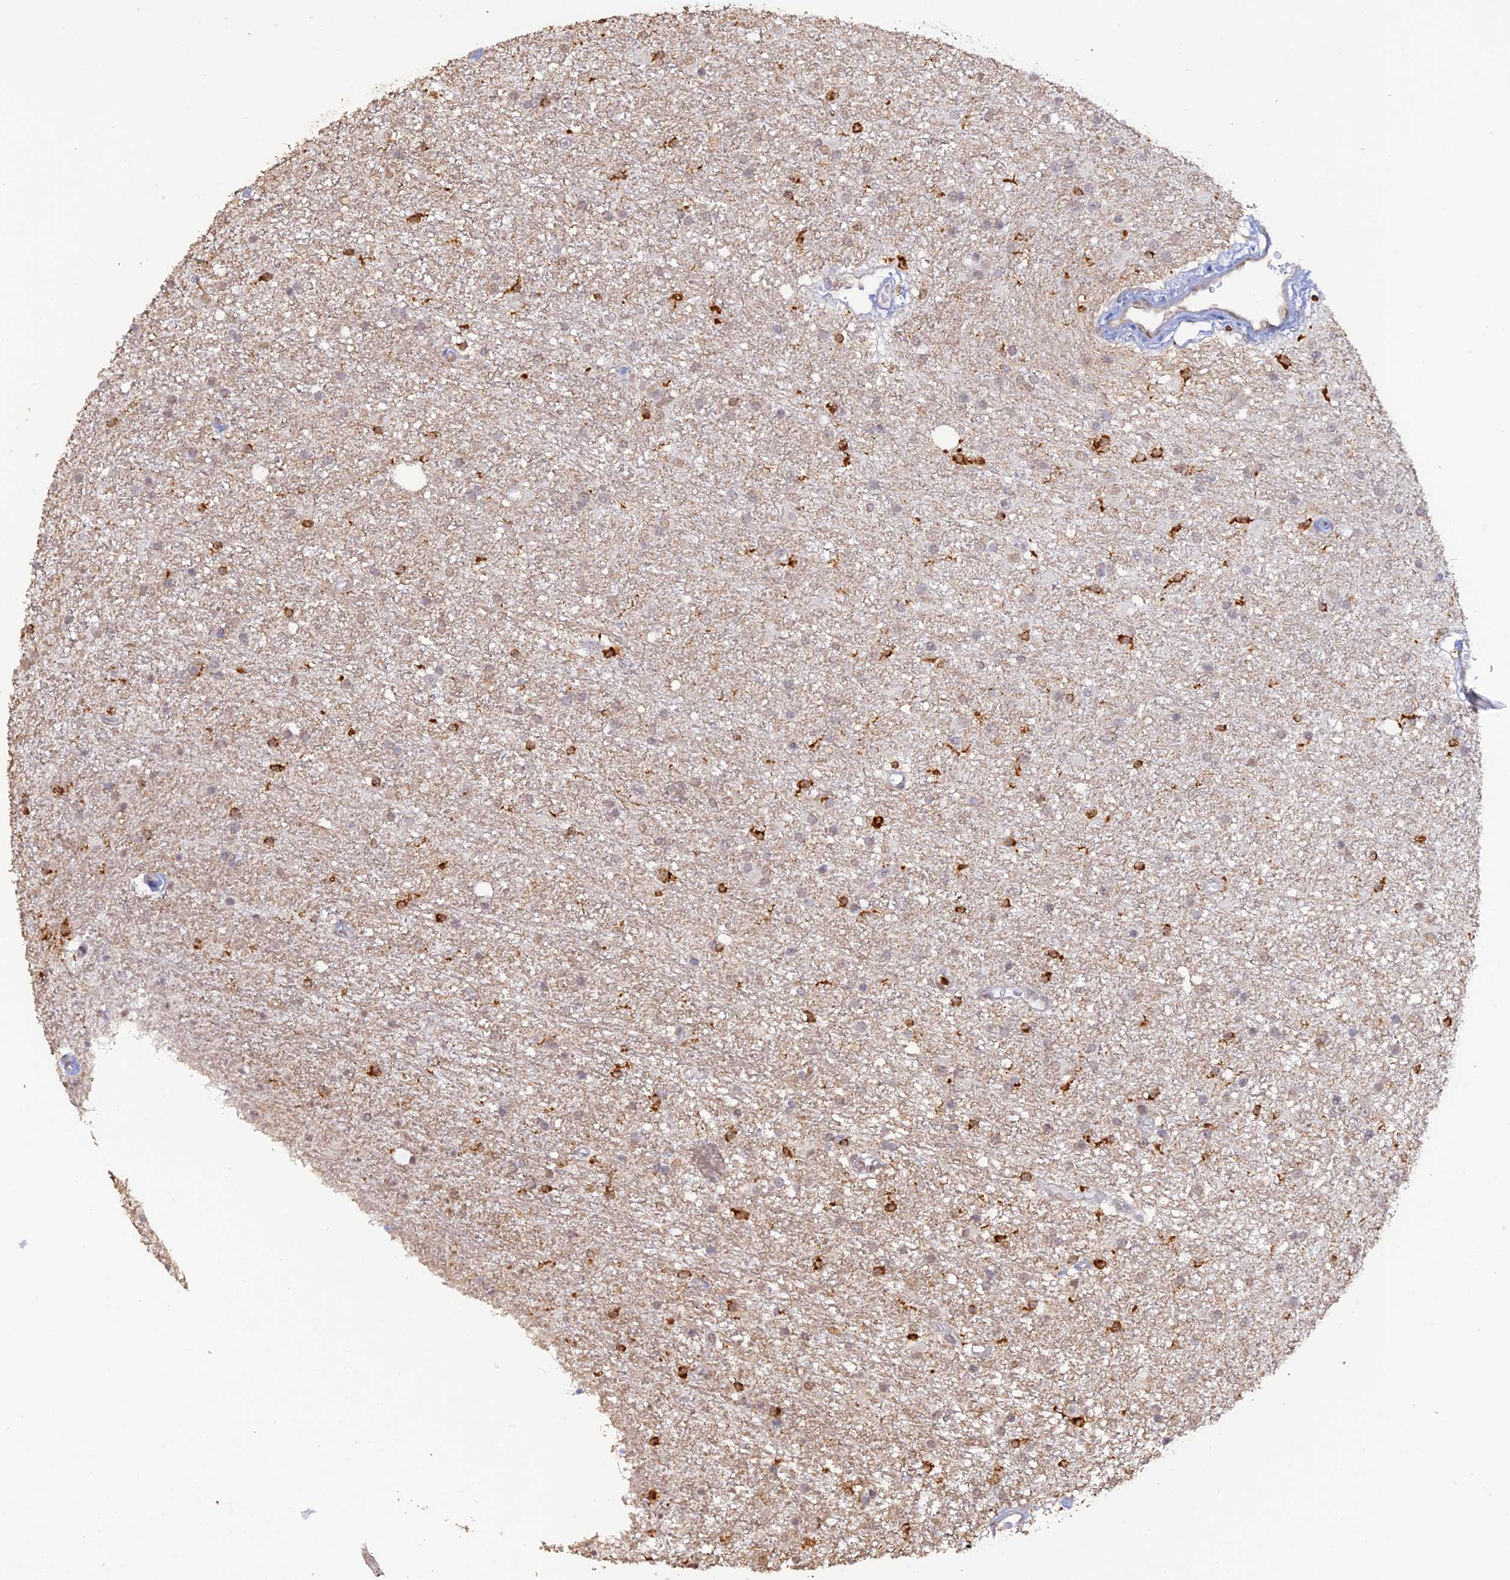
{"staining": {"intensity": "negative", "quantity": "none", "location": "none"}, "tissue": "glioma", "cell_type": "Tumor cells", "image_type": "cancer", "snomed": [{"axis": "morphology", "description": "Glioma, malignant, High grade"}, {"axis": "topography", "description": "Brain"}], "caption": "This is a image of immunohistochemistry (IHC) staining of high-grade glioma (malignant), which shows no positivity in tumor cells.", "gene": "APOBR", "patient": {"sex": "male", "age": 77}}